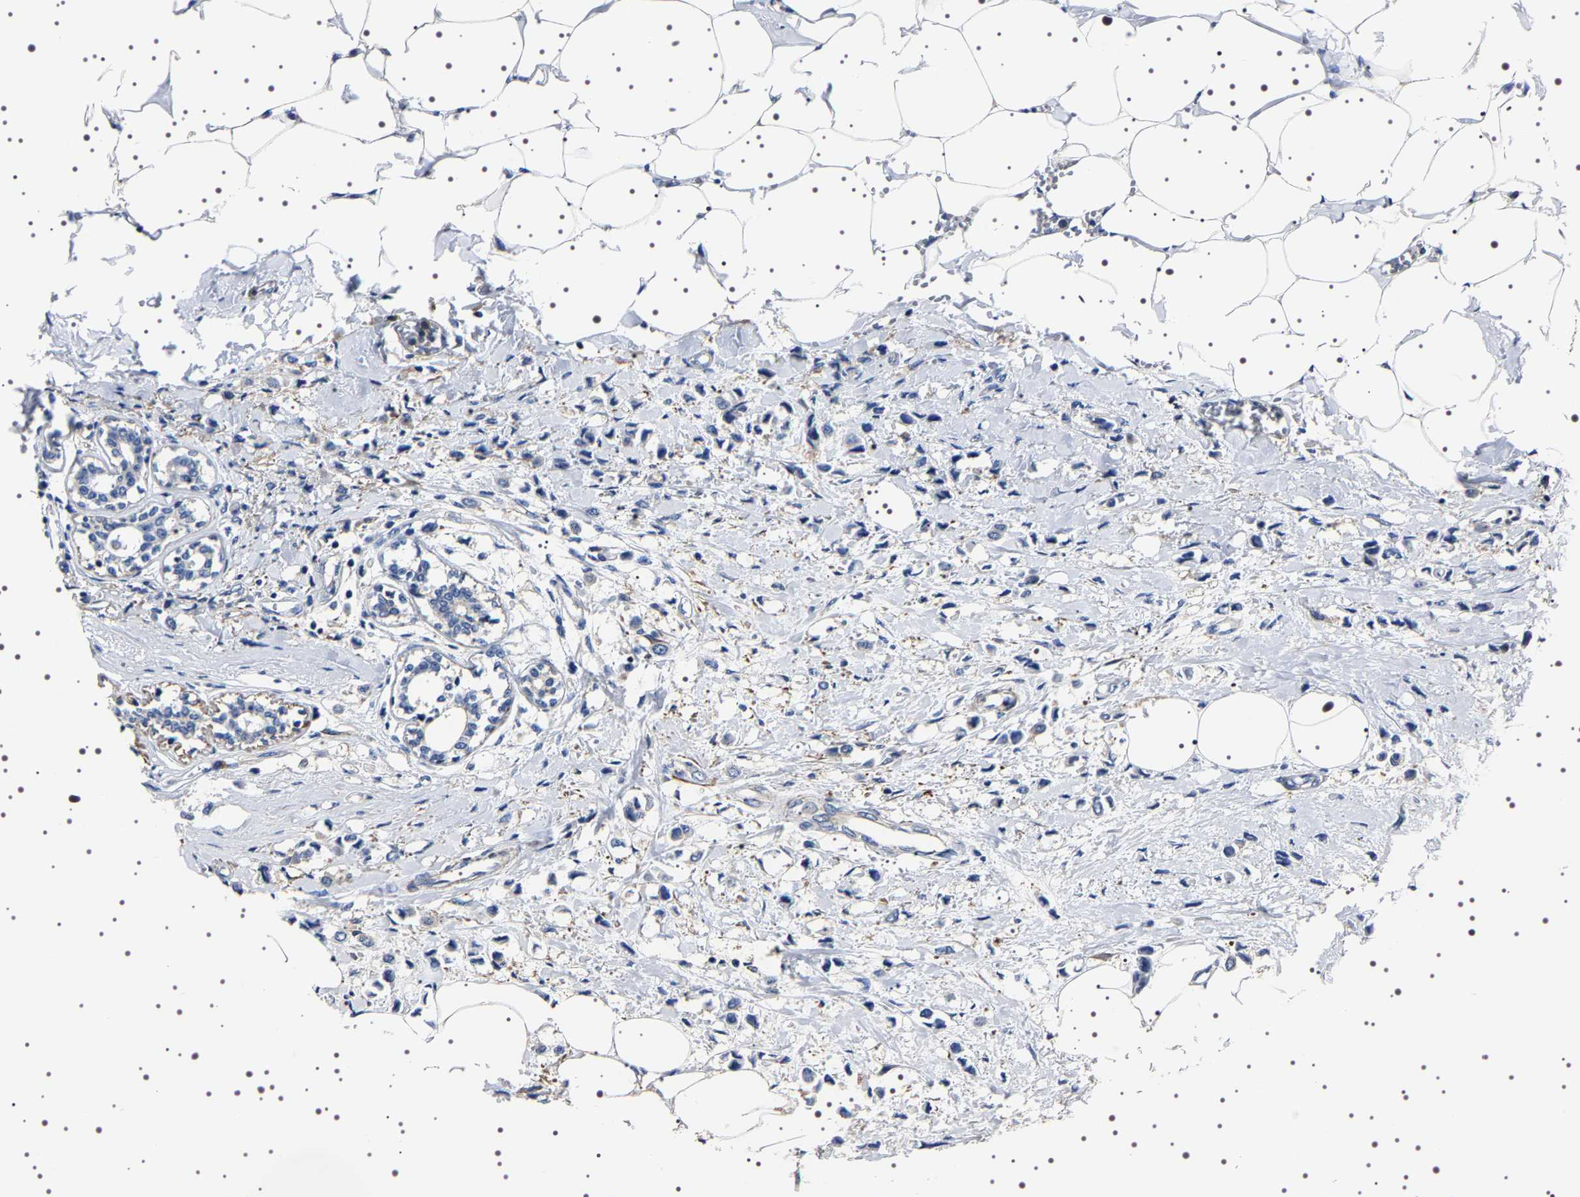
{"staining": {"intensity": "negative", "quantity": "none", "location": "none"}, "tissue": "breast cancer", "cell_type": "Tumor cells", "image_type": "cancer", "snomed": [{"axis": "morphology", "description": "Lobular carcinoma"}, {"axis": "topography", "description": "Breast"}], "caption": "High power microscopy image of an immunohistochemistry image of breast lobular carcinoma, revealing no significant positivity in tumor cells. (Brightfield microscopy of DAB (3,3'-diaminobenzidine) IHC at high magnification).", "gene": "WDR1", "patient": {"sex": "female", "age": 51}}